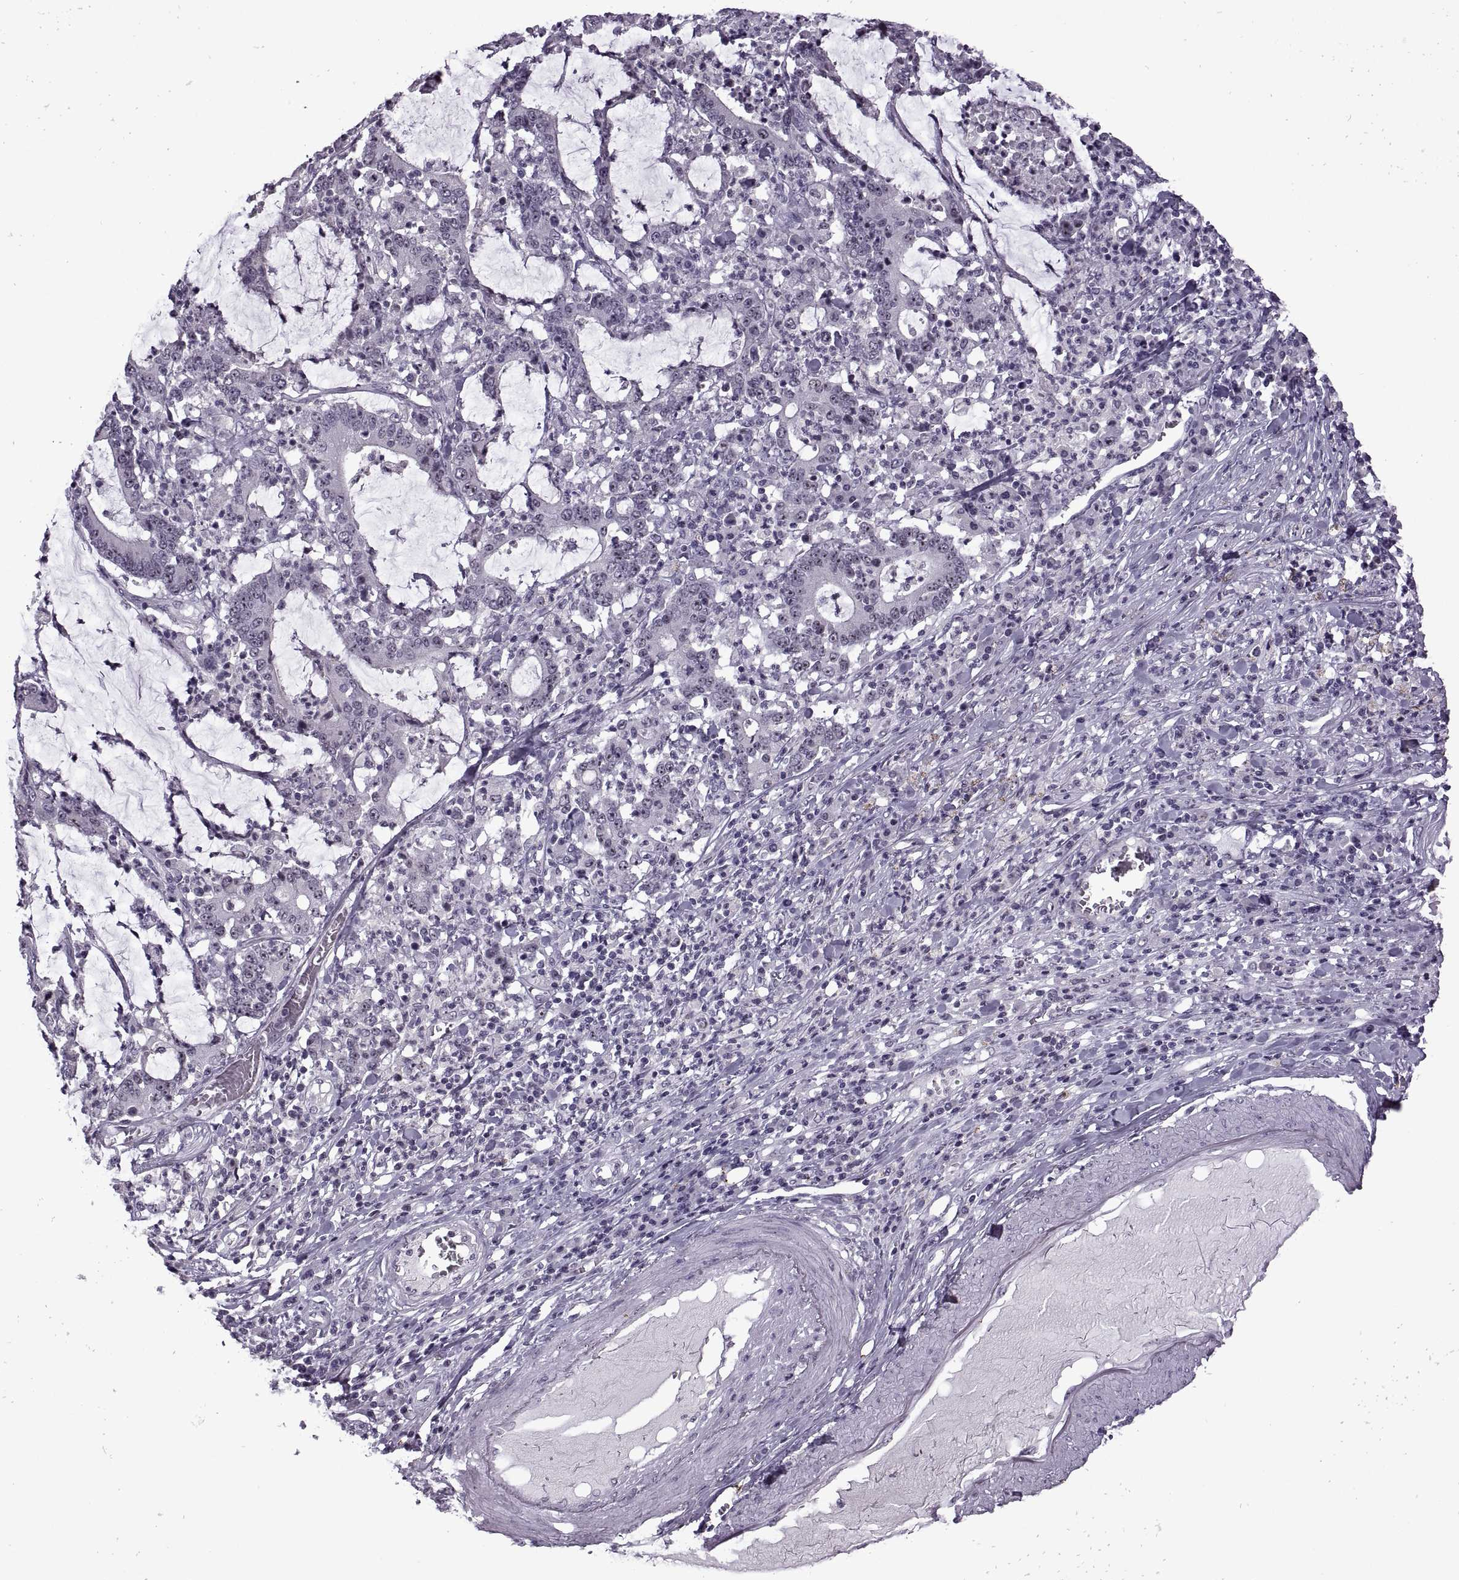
{"staining": {"intensity": "moderate", "quantity": "<25%", "location": "nuclear"}, "tissue": "stomach cancer", "cell_type": "Tumor cells", "image_type": "cancer", "snomed": [{"axis": "morphology", "description": "Adenocarcinoma, NOS"}, {"axis": "topography", "description": "Stomach, upper"}], "caption": "IHC micrograph of neoplastic tissue: human adenocarcinoma (stomach) stained using IHC exhibits low levels of moderate protein expression localized specifically in the nuclear of tumor cells, appearing as a nuclear brown color.", "gene": "SINHCAF", "patient": {"sex": "male", "age": 68}}